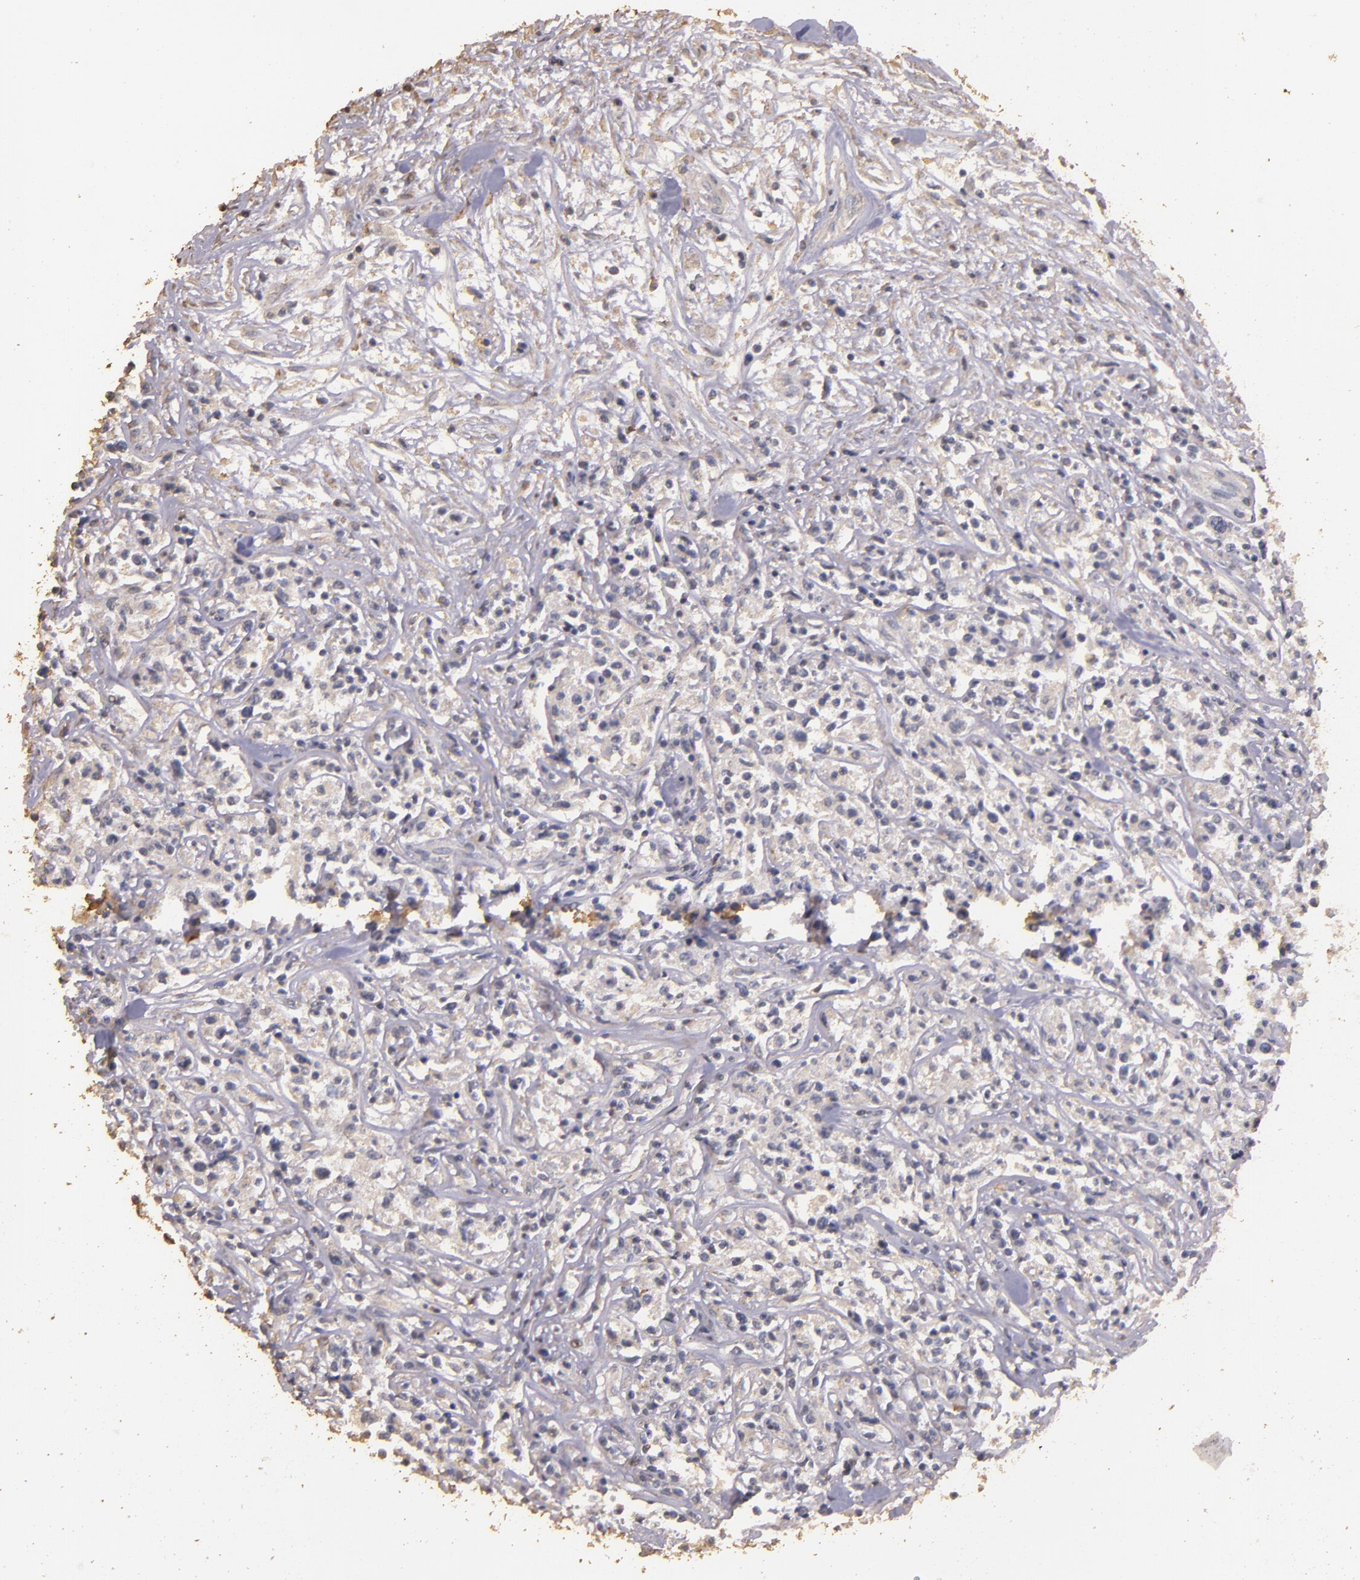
{"staining": {"intensity": "negative", "quantity": "none", "location": "none"}, "tissue": "lymphoma", "cell_type": "Tumor cells", "image_type": "cancer", "snomed": [{"axis": "morphology", "description": "Malignant lymphoma, non-Hodgkin's type, Low grade"}, {"axis": "topography", "description": "Small intestine"}], "caption": "IHC of human malignant lymphoma, non-Hodgkin's type (low-grade) exhibits no positivity in tumor cells.", "gene": "BCL2L13", "patient": {"sex": "female", "age": 59}}